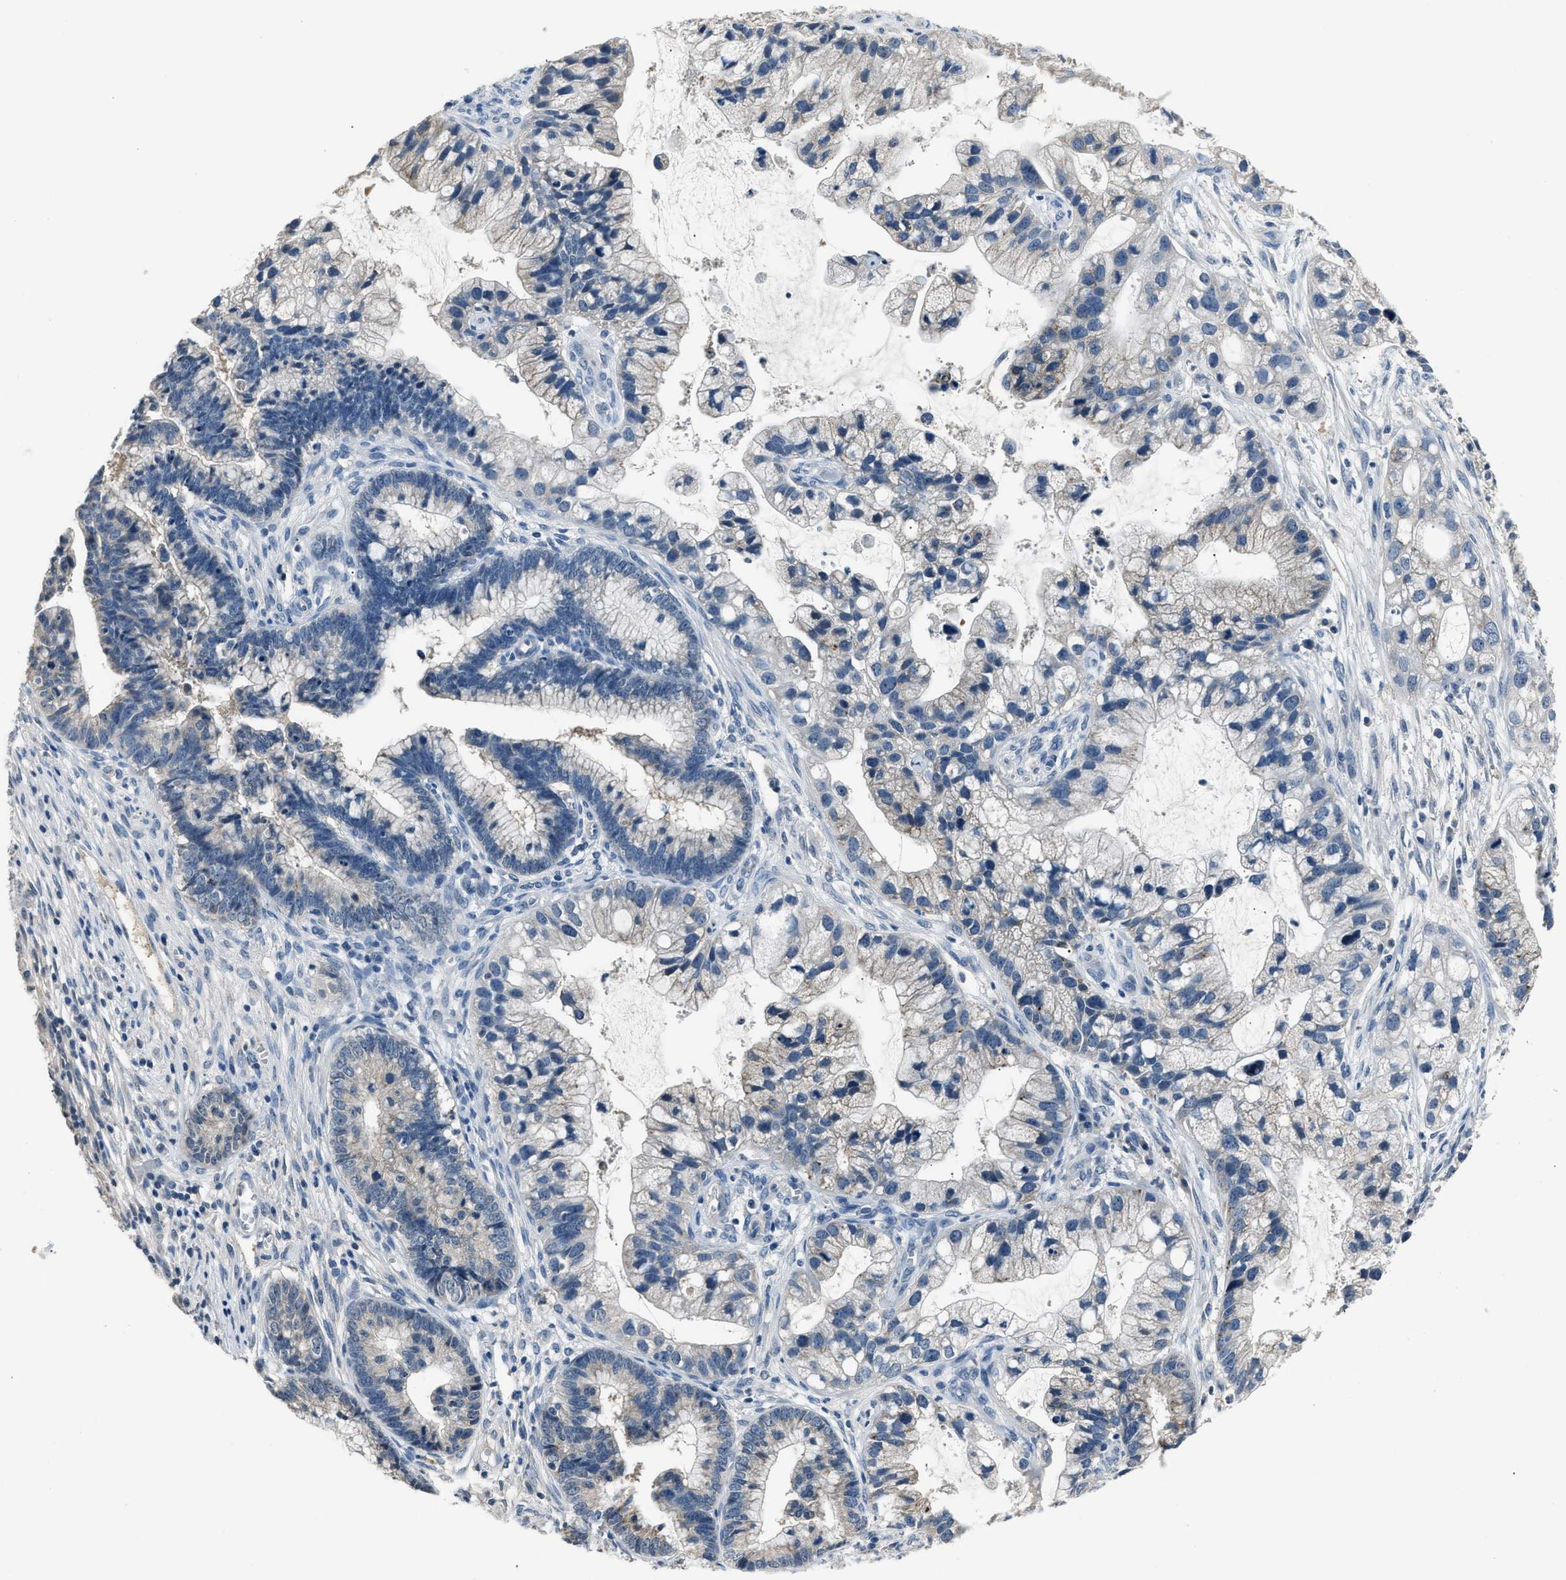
{"staining": {"intensity": "negative", "quantity": "none", "location": "none"}, "tissue": "cervical cancer", "cell_type": "Tumor cells", "image_type": "cancer", "snomed": [{"axis": "morphology", "description": "Adenocarcinoma, NOS"}, {"axis": "topography", "description": "Cervix"}], "caption": "Tumor cells are negative for protein expression in human adenocarcinoma (cervical). Nuclei are stained in blue.", "gene": "INHA", "patient": {"sex": "female", "age": 44}}